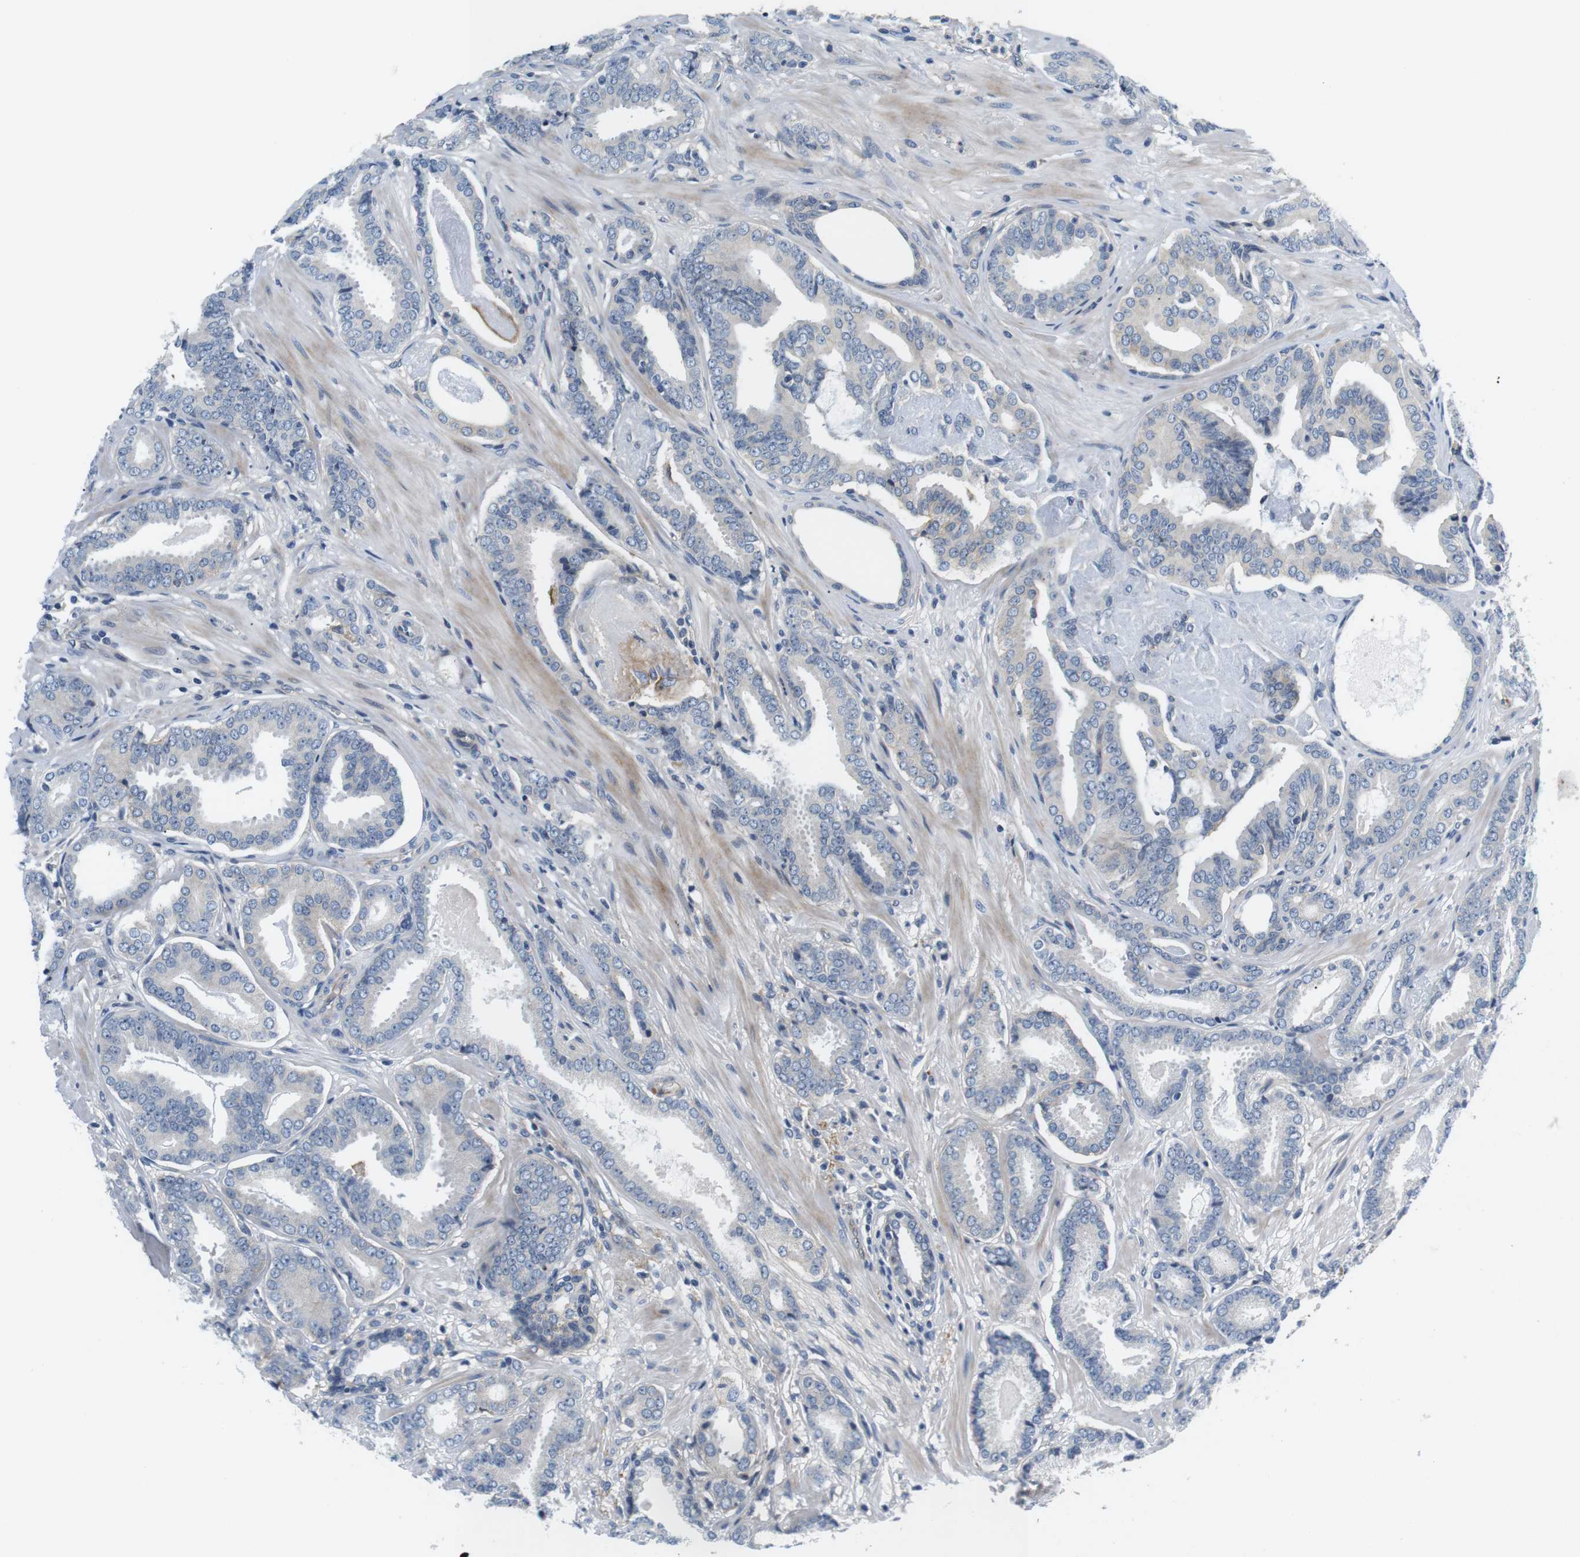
{"staining": {"intensity": "negative", "quantity": "none", "location": "none"}, "tissue": "prostate cancer", "cell_type": "Tumor cells", "image_type": "cancer", "snomed": [{"axis": "morphology", "description": "Adenocarcinoma, Low grade"}, {"axis": "topography", "description": "Prostate"}], "caption": "This is an immunohistochemistry (IHC) micrograph of human prostate adenocarcinoma (low-grade). There is no staining in tumor cells.", "gene": "SLC30A1", "patient": {"sex": "male", "age": 53}}